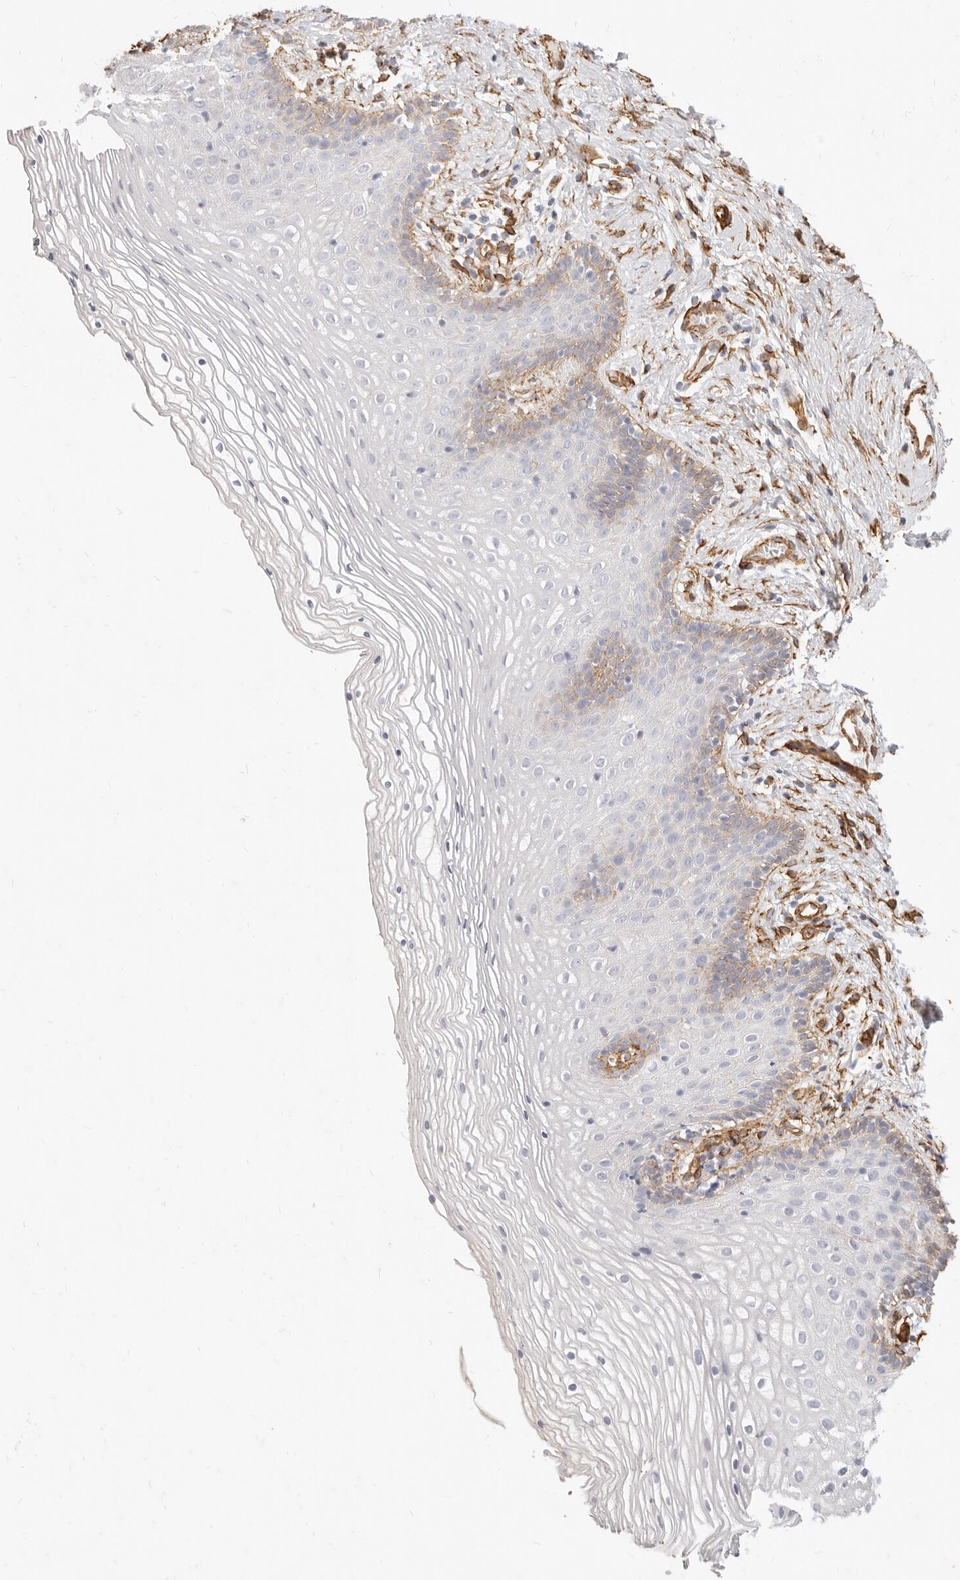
{"staining": {"intensity": "weak", "quantity": "<25%", "location": "cytoplasmic/membranous"}, "tissue": "vagina", "cell_type": "Squamous epithelial cells", "image_type": "normal", "snomed": [{"axis": "morphology", "description": "Normal tissue, NOS"}, {"axis": "topography", "description": "Vagina"}], "caption": "Immunohistochemical staining of unremarkable vagina exhibits no significant staining in squamous epithelial cells. (Stains: DAB (3,3'-diaminobenzidine) immunohistochemistry (IHC) with hematoxylin counter stain, Microscopy: brightfield microscopy at high magnification).", "gene": "NUS1", "patient": {"sex": "female", "age": 32}}